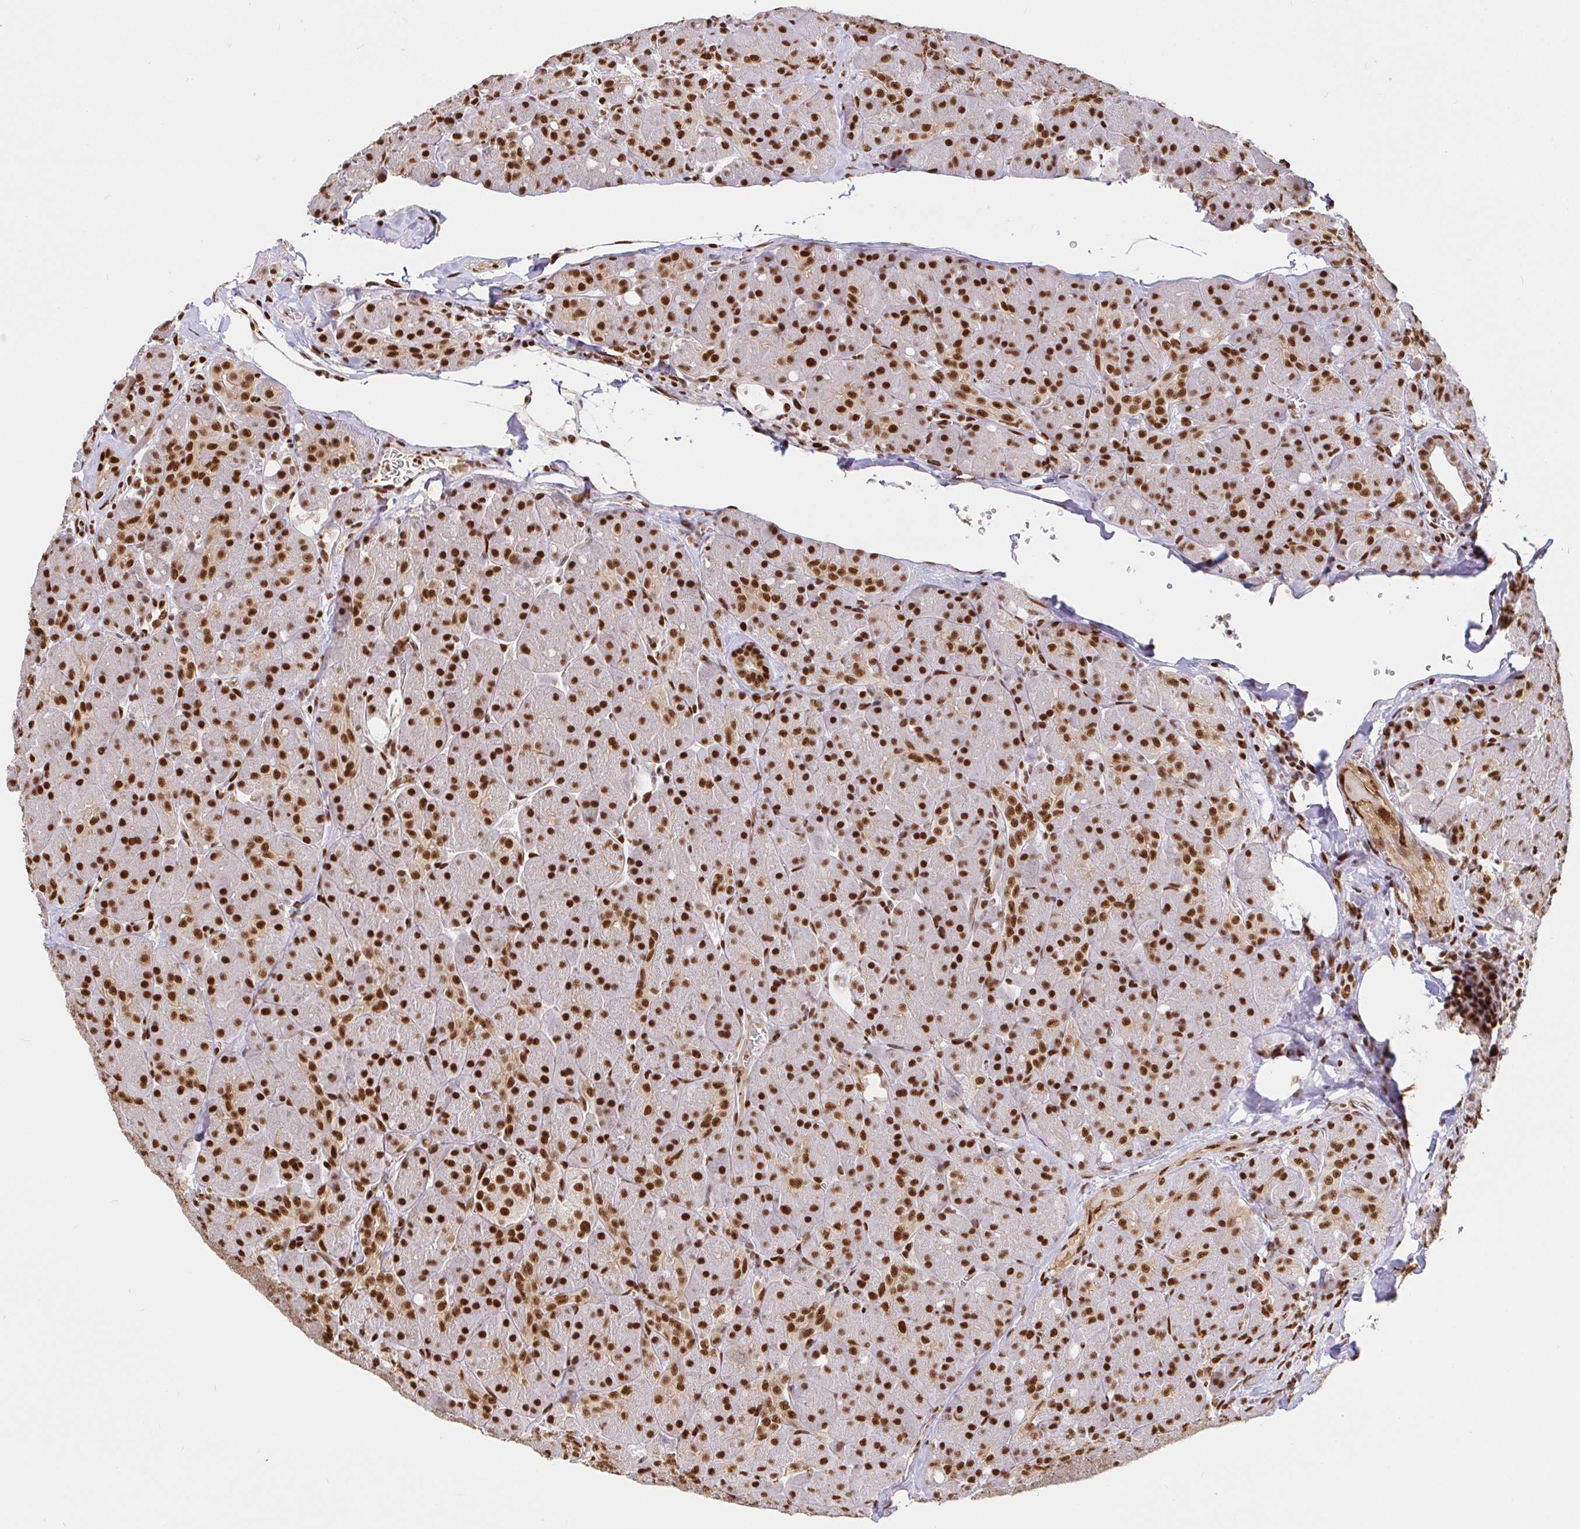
{"staining": {"intensity": "strong", "quantity": ">75%", "location": "nuclear"}, "tissue": "pancreas", "cell_type": "Exocrine glandular cells", "image_type": "normal", "snomed": [{"axis": "morphology", "description": "Normal tissue, NOS"}, {"axis": "topography", "description": "Pancreas"}], "caption": "Protein expression analysis of benign human pancreas reveals strong nuclear positivity in about >75% of exocrine glandular cells. Nuclei are stained in blue.", "gene": "SP3", "patient": {"sex": "male", "age": 55}}